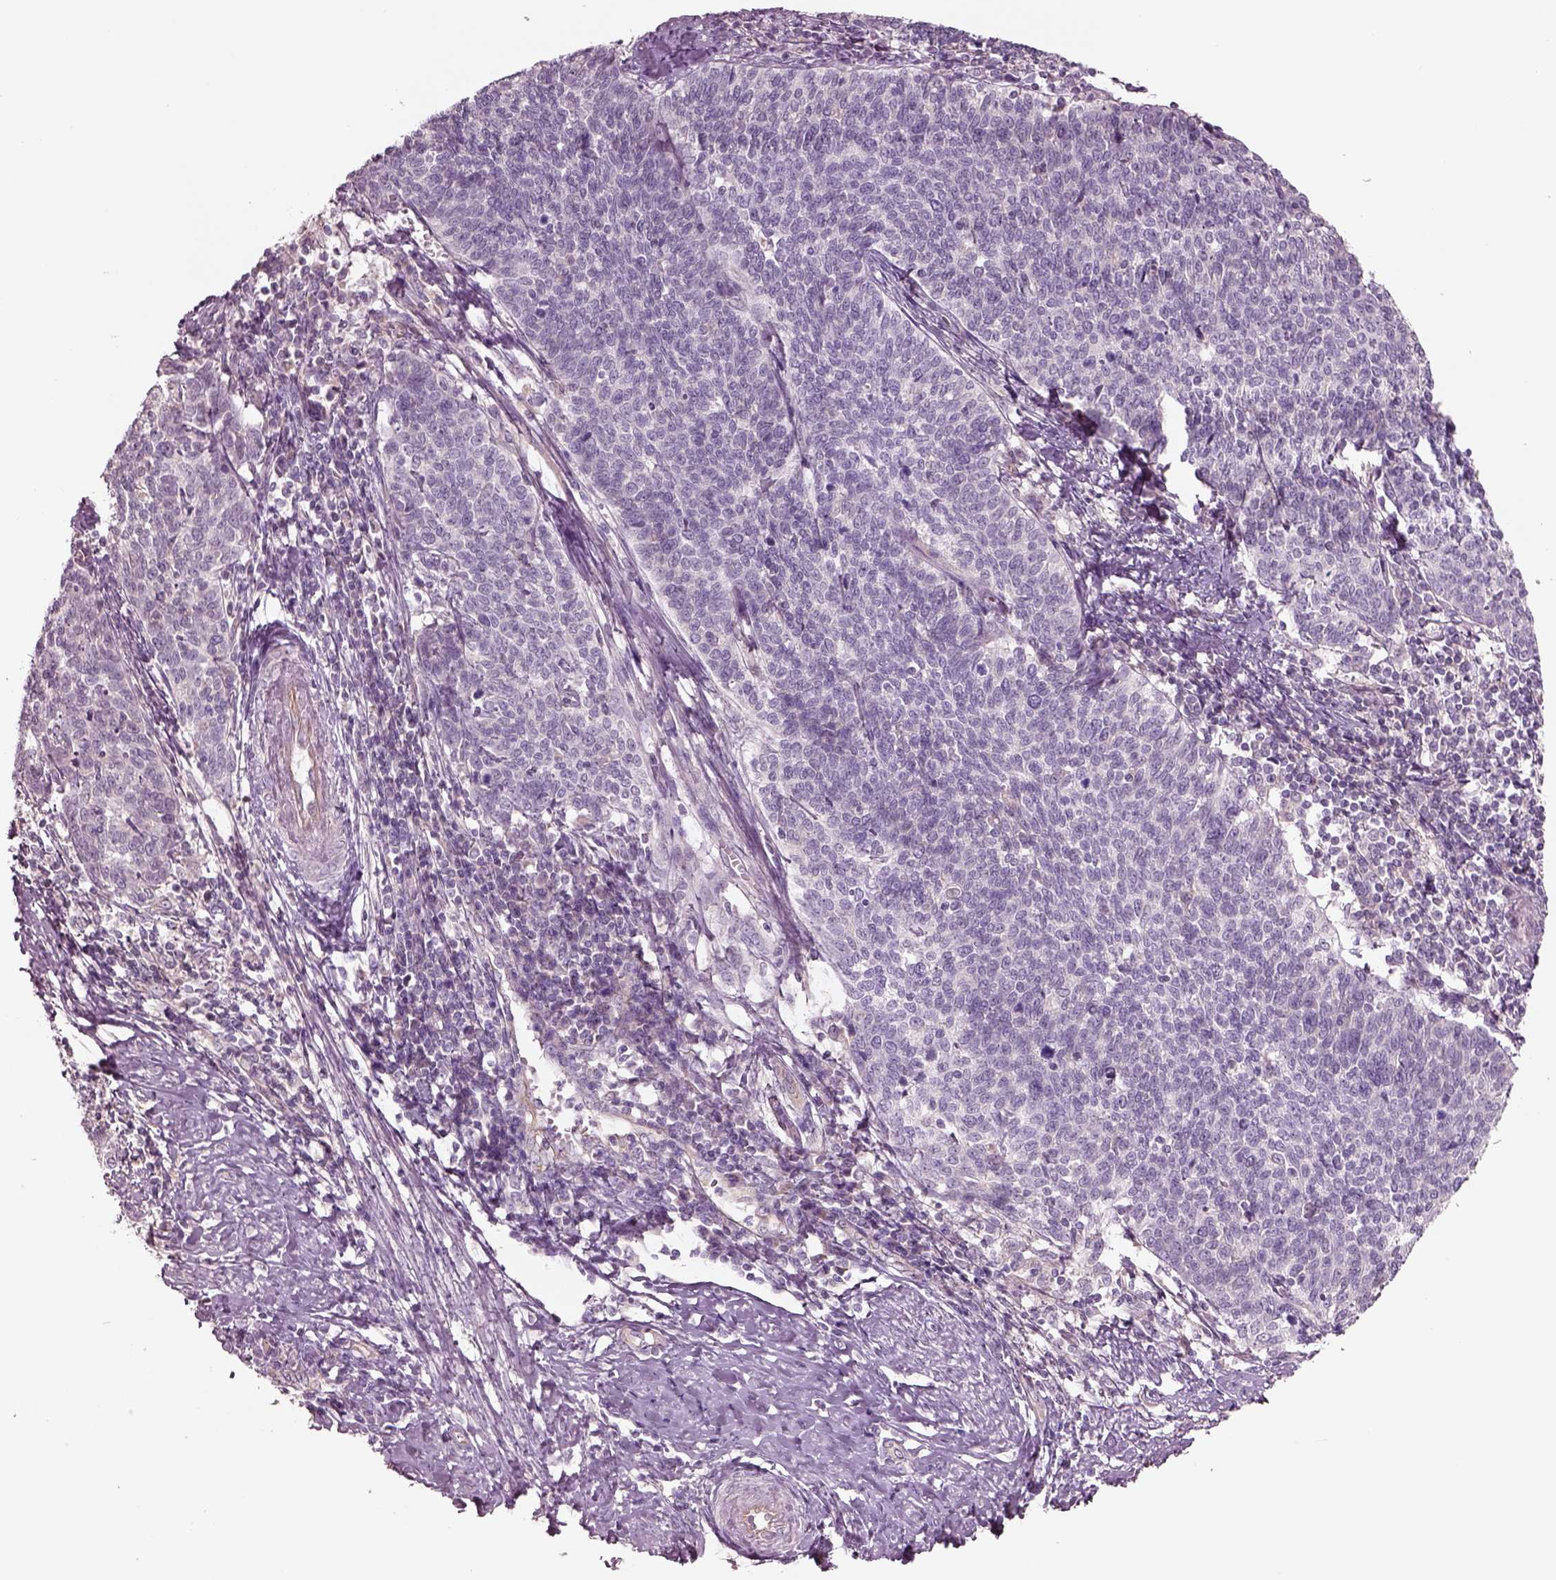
{"staining": {"intensity": "negative", "quantity": "none", "location": "none"}, "tissue": "cervical cancer", "cell_type": "Tumor cells", "image_type": "cancer", "snomed": [{"axis": "morphology", "description": "Squamous cell carcinoma, NOS"}, {"axis": "topography", "description": "Cervix"}], "caption": "Immunohistochemistry (IHC) micrograph of human cervical cancer stained for a protein (brown), which shows no staining in tumor cells.", "gene": "DUOXA2", "patient": {"sex": "female", "age": 39}}